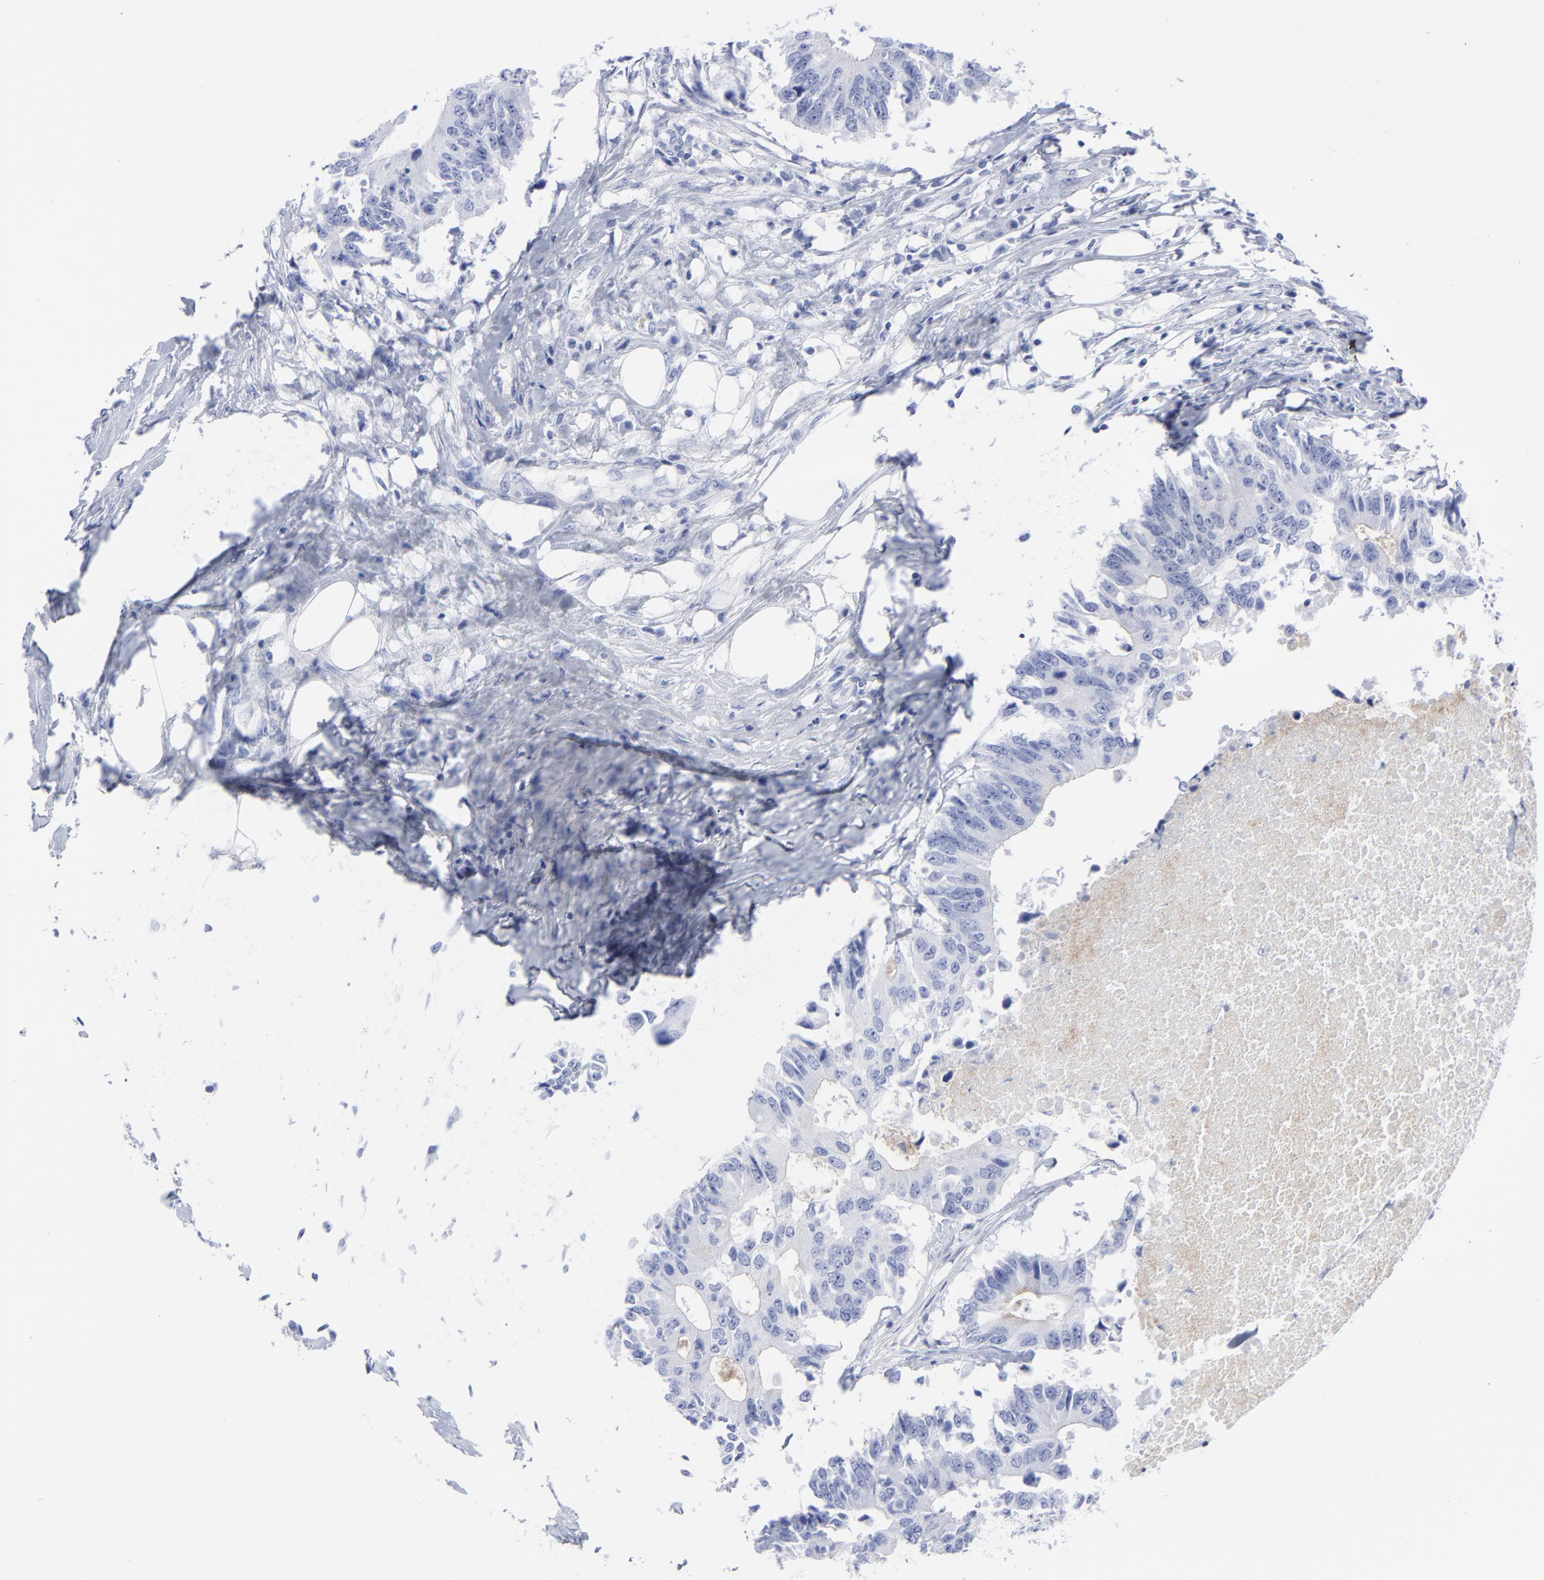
{"staining": {"intensity": "negative", "quantity": "none", "location": "none"}, "tissue": "colorectal cancer", "cell_type": "Tumor cells", "image_type": "cancer", "snomed": [{"axis": "morphology", "description": "Adenocarcinoma, NOS"}, {"axis": "topography", "description": "Colon"}], "caption": "DAB immunohistochemical staining of human colorectal cancer demonstrates no significant staining in tumor cells.", "gene": "CNTN3", "patient": {"sex": "male", "age": 71}}